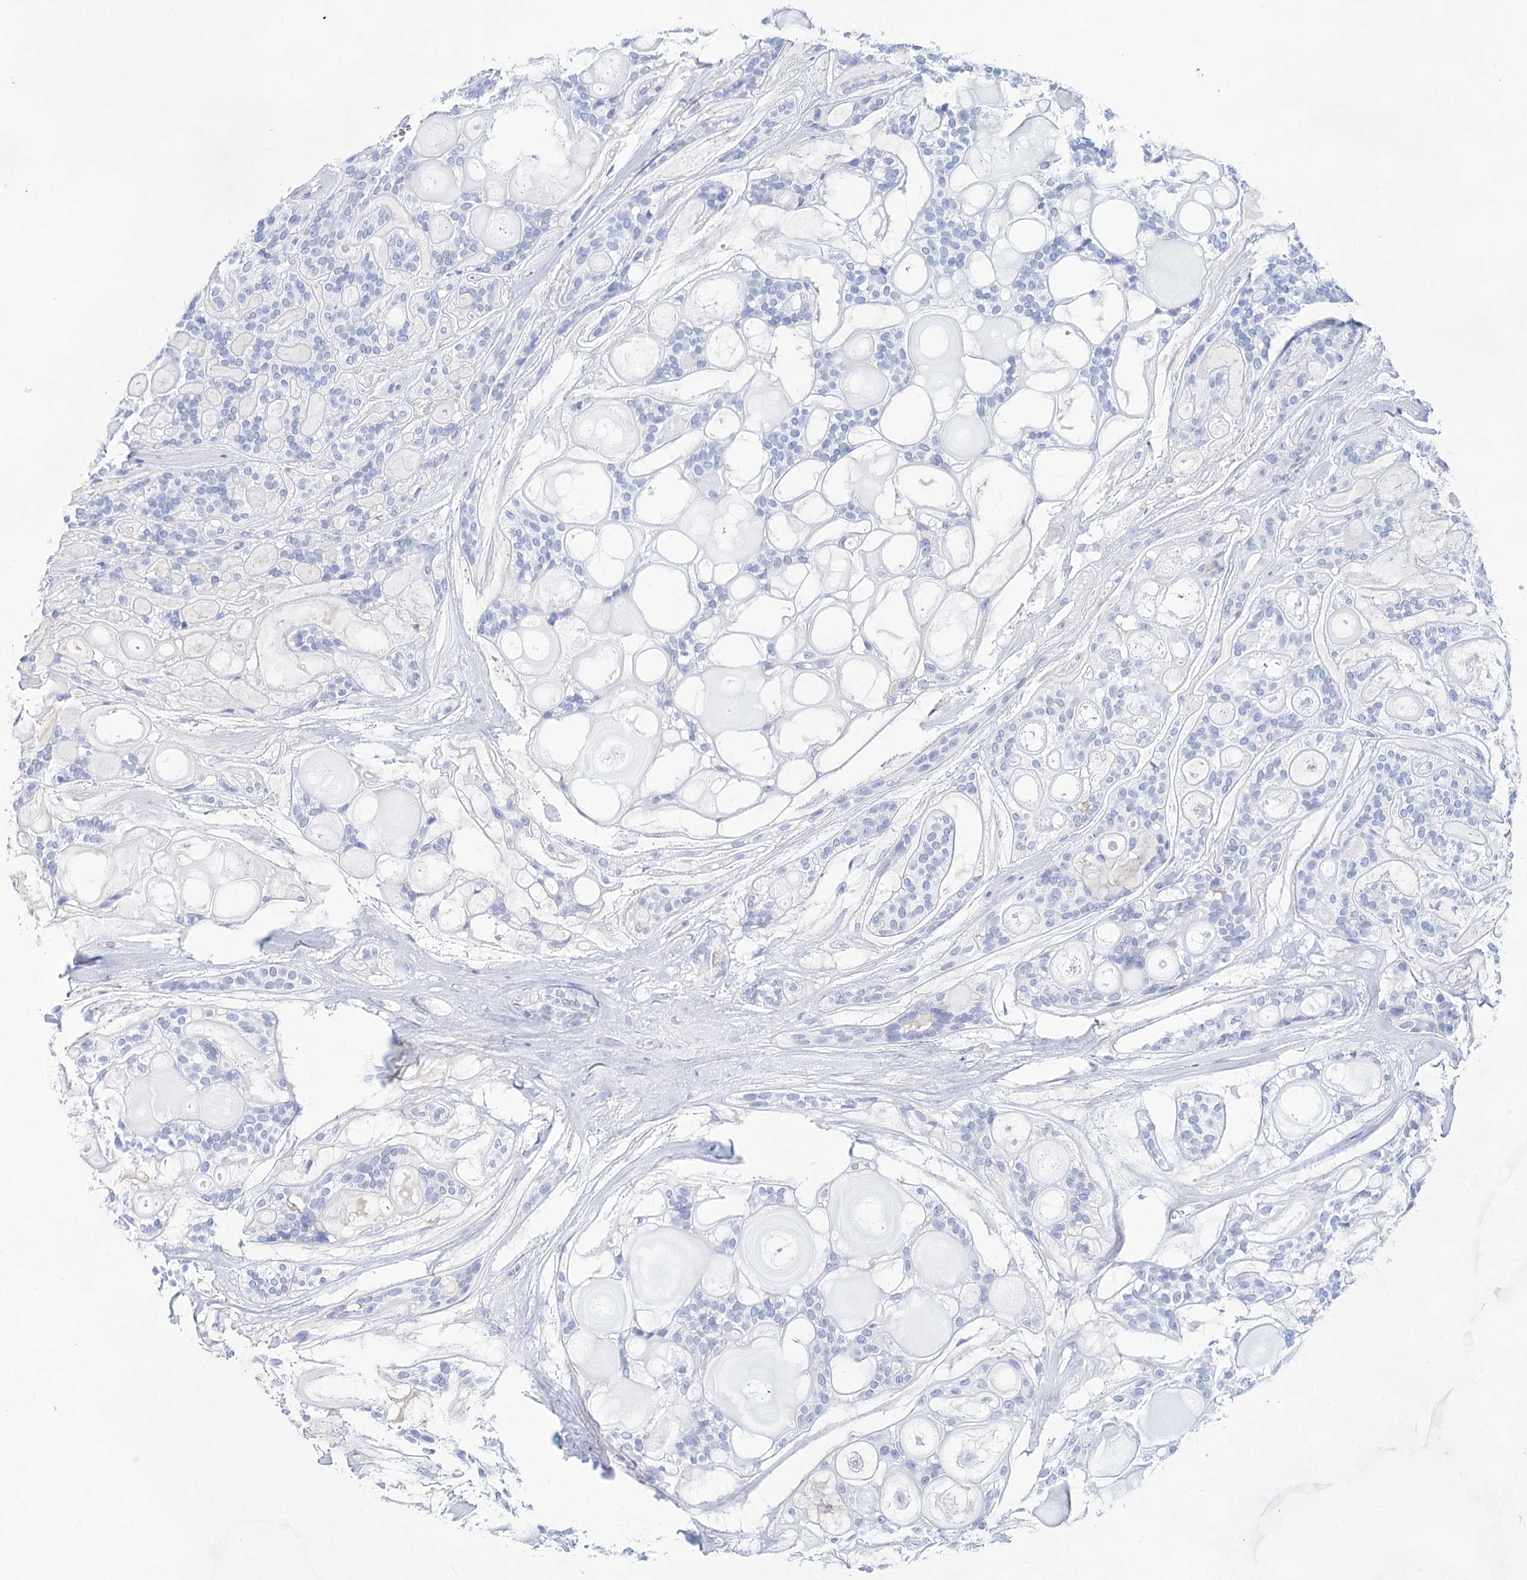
{"staining": {"intensity": "negative", "quantity": "none", "location": "none"}, "tissue": "head and neck cancer", "cell_type": "Tumor cells", "image_type": "cancer", "snomed": [{"axis": "morphology", "description": "Adenocarcinoma, NOS"}, {"axis": "topography", "description": "Head-Neck"}], "caption": "Head and neck cancer stained for a protein using immunohistochemistry (IHC) reveals no staining tumor cells.", "gene": "LALBA", "patient": {"sex": "male", "age": 66}}